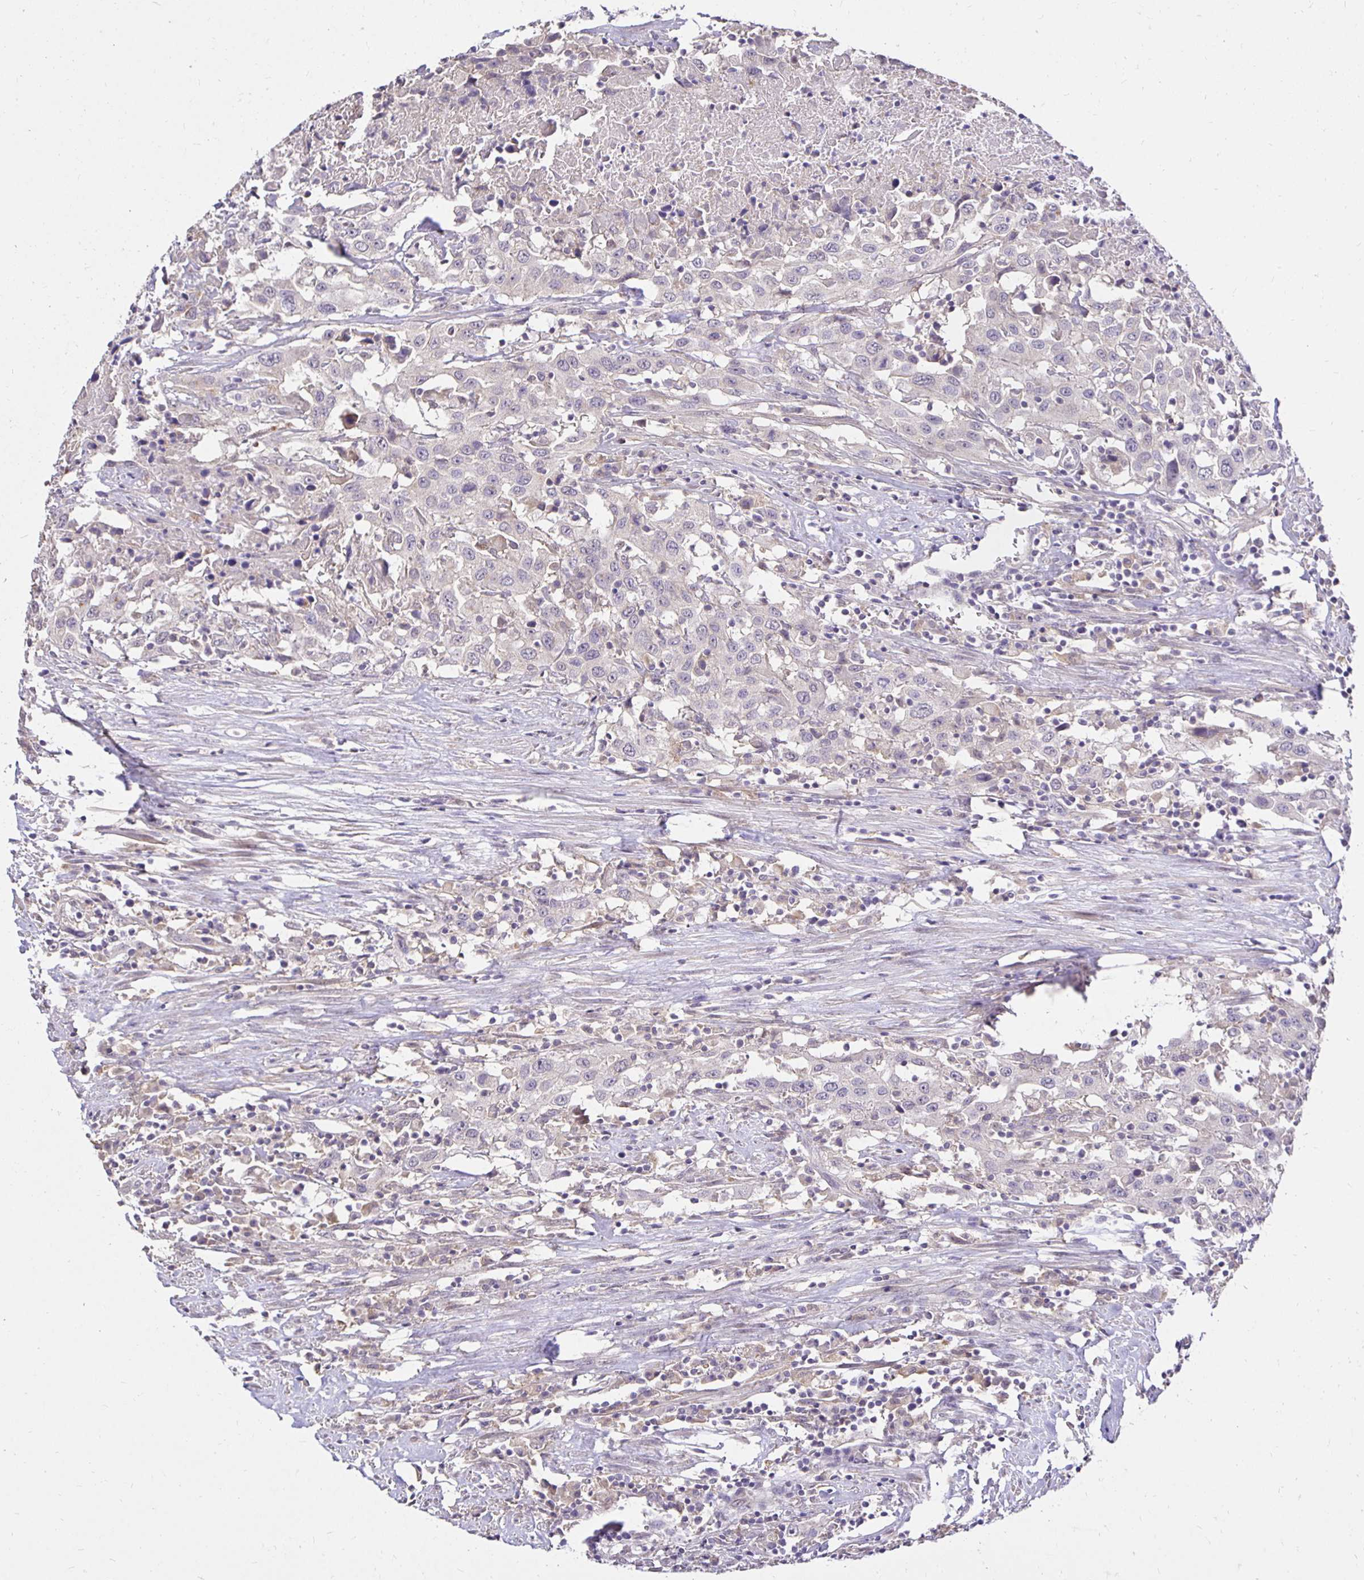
{"staining": {"intensity": "negative", "quantity": "none", "location": "none"}, "tissue": "urothelial cancer", "cell_type": "Tumor cells", "image_type": "cancer", "snomed": [{"axis": "morphology", "description": "Urothelial carcinoma, High grade"}, {"axis": "topography", "description": "Urinary bladder"}], "caption": "Immunohistochemistry (IHC) micrograph of neoplastic tissue: human urothelial carcinoma (high-grade) stained with DAB (3,3'-diaminobenzidine) exhibits no significant protein positivity in tumor cells.", "gene": "PNPLA3", "patient": {"sex": "male", "age": 61}}